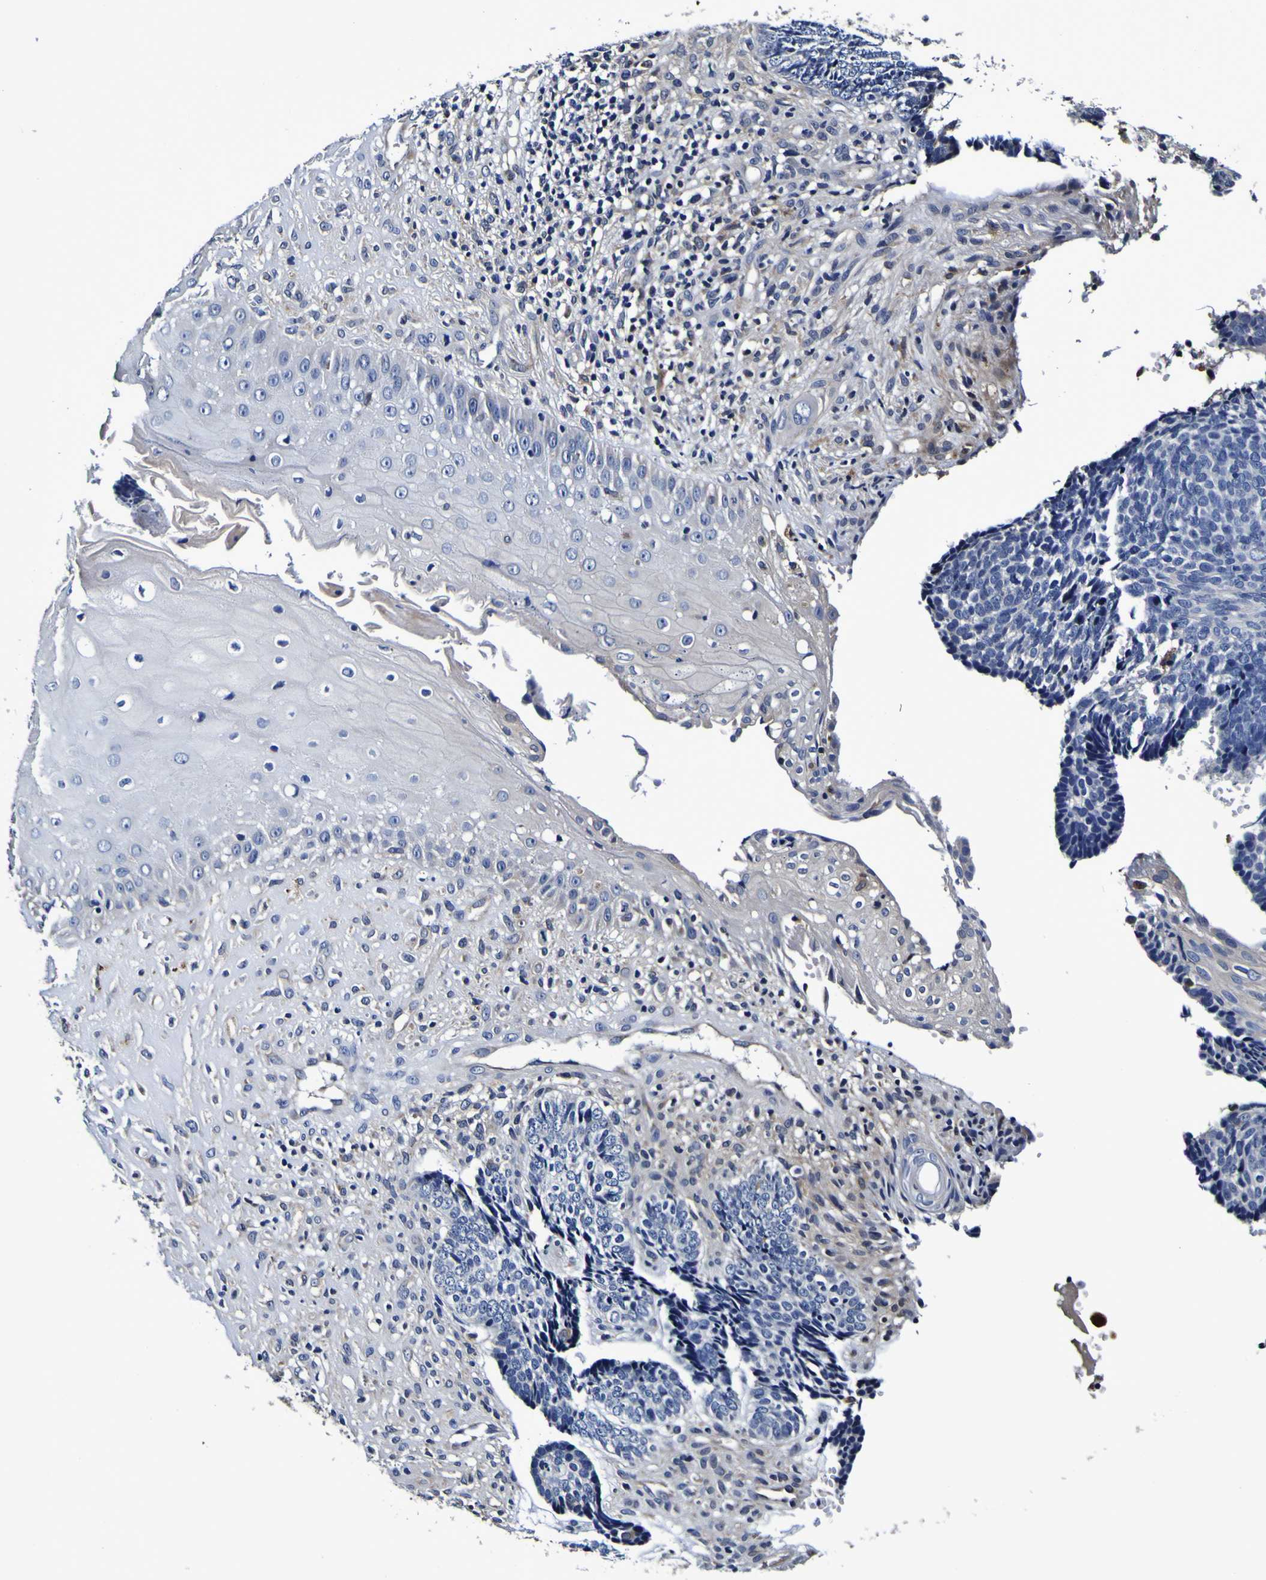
{"staining": {"intensity": "negative", "quantity": "none", "location": "none"}, "tissue": "skin cancer", "cell_type": "Tumor cells", "image_type": "cancer", "snomed": [{"axis": "morphology", "description": "Basal cell carcinoma"}, {"axis": "topography", "description": "Skin"}], "caption": "Skin cancer (basal cell carcinoma) was stained to show a protein in brown. There is no significant expression in tumor cells. The staining is performed using DAB brown chromogen with nuclei counter-stained in using hematoxylin.", "gene": "GPX1", "patient": {"sex": "male", "age": 84}}